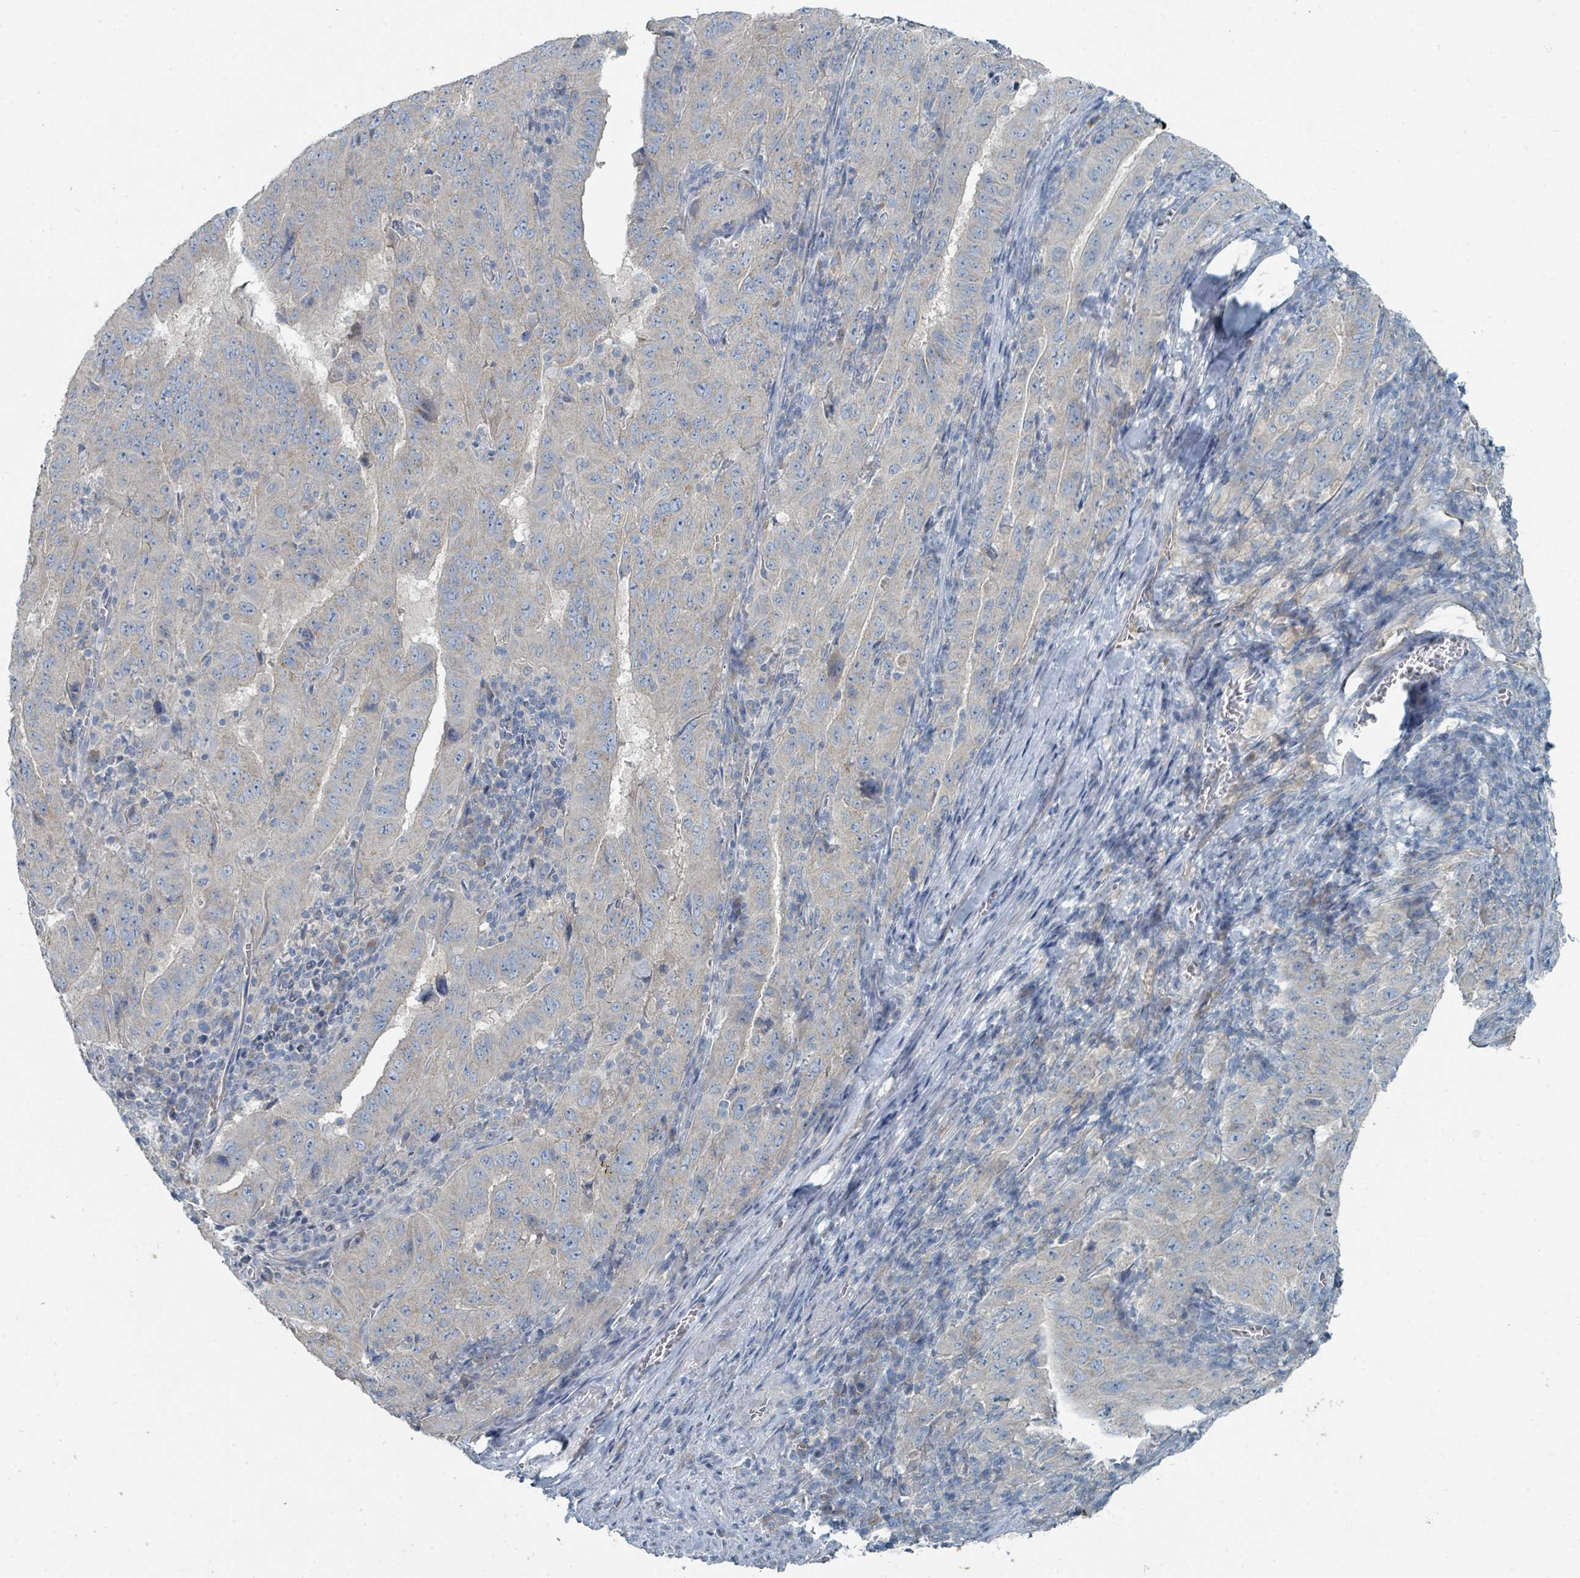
{"staining": {"intensity": "negative", "quantity": "none", "location": "none"}, "tissue": "pancreatic cancer", "cell_type": "Tumor cells", "image_type": "cancer", "snomed": [{"axis": "morphology", "description": "Adenocarcinoma, NOS"}, {"axis": "topography", "description": "Pancreas"}], "caption": "This is a histopathology image of immunohistochemistry staining of pancreatic adenocarcinoma, which shows no staining in tumor cells.", "gene": "RASA4", "patient": {"sex": "male", "age": 63}}